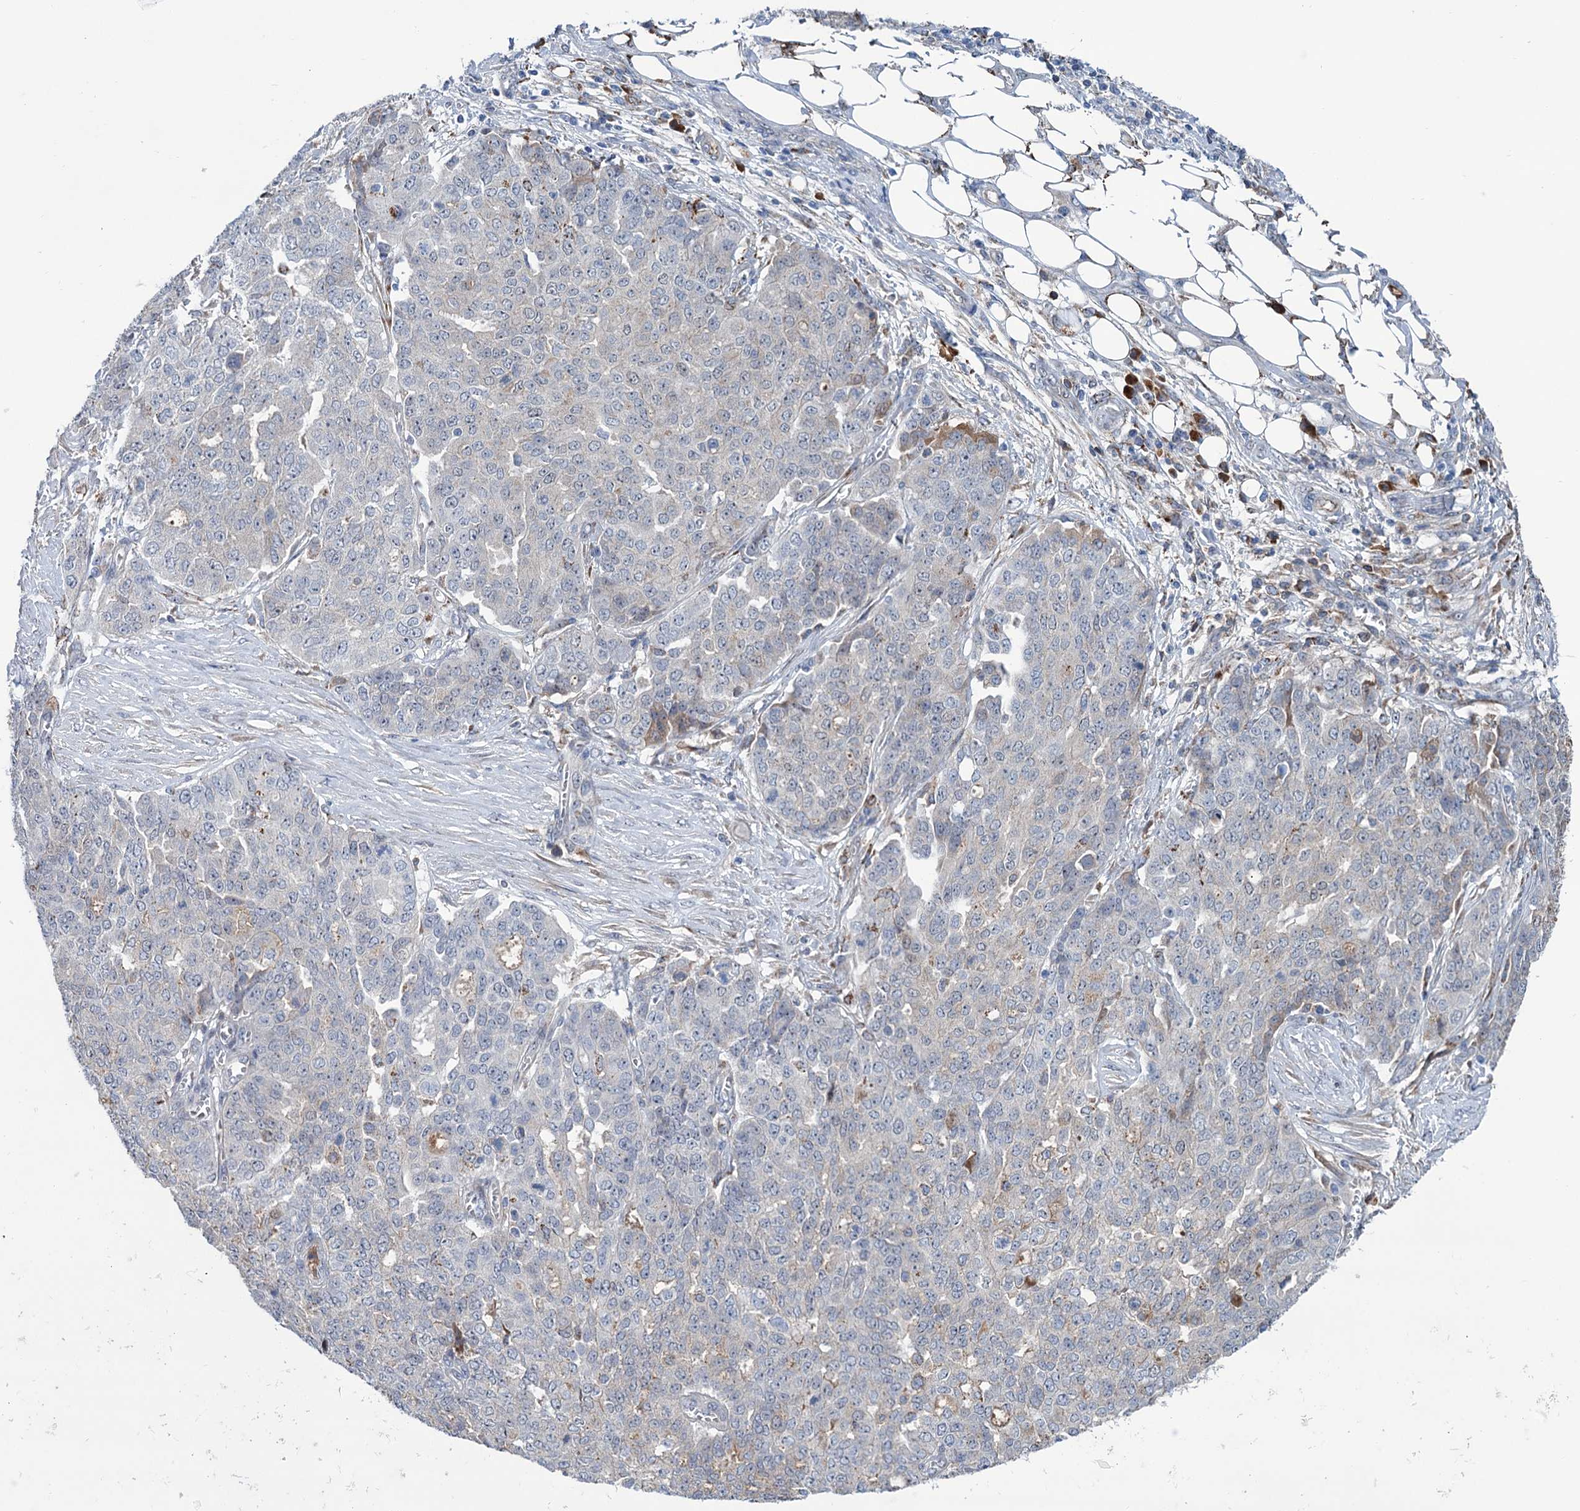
{"staining": {"intensity": "weak", "quantity": "<25%", "location": "cytoplasmic/membranous"}, "tissue": "ovarian cancer", "cell_type": "Tumor cells", "image_type": "cancer", "snomed": [{"axis": "morphology", "description": "Cystadenocarcinoma, serous, NOS"}, {"axis": "topography", "description": "Soft tissue"}, {"axis": "topography", "description": "Ovary"}], "caption": "Immunohistochemical staining of human ovarian cancer (serous cystadenocarcinoma) reveals no significant positivity in tumor cells.", "gene": "LPIN1", "patient": {"sex": "female", "age": 57}}